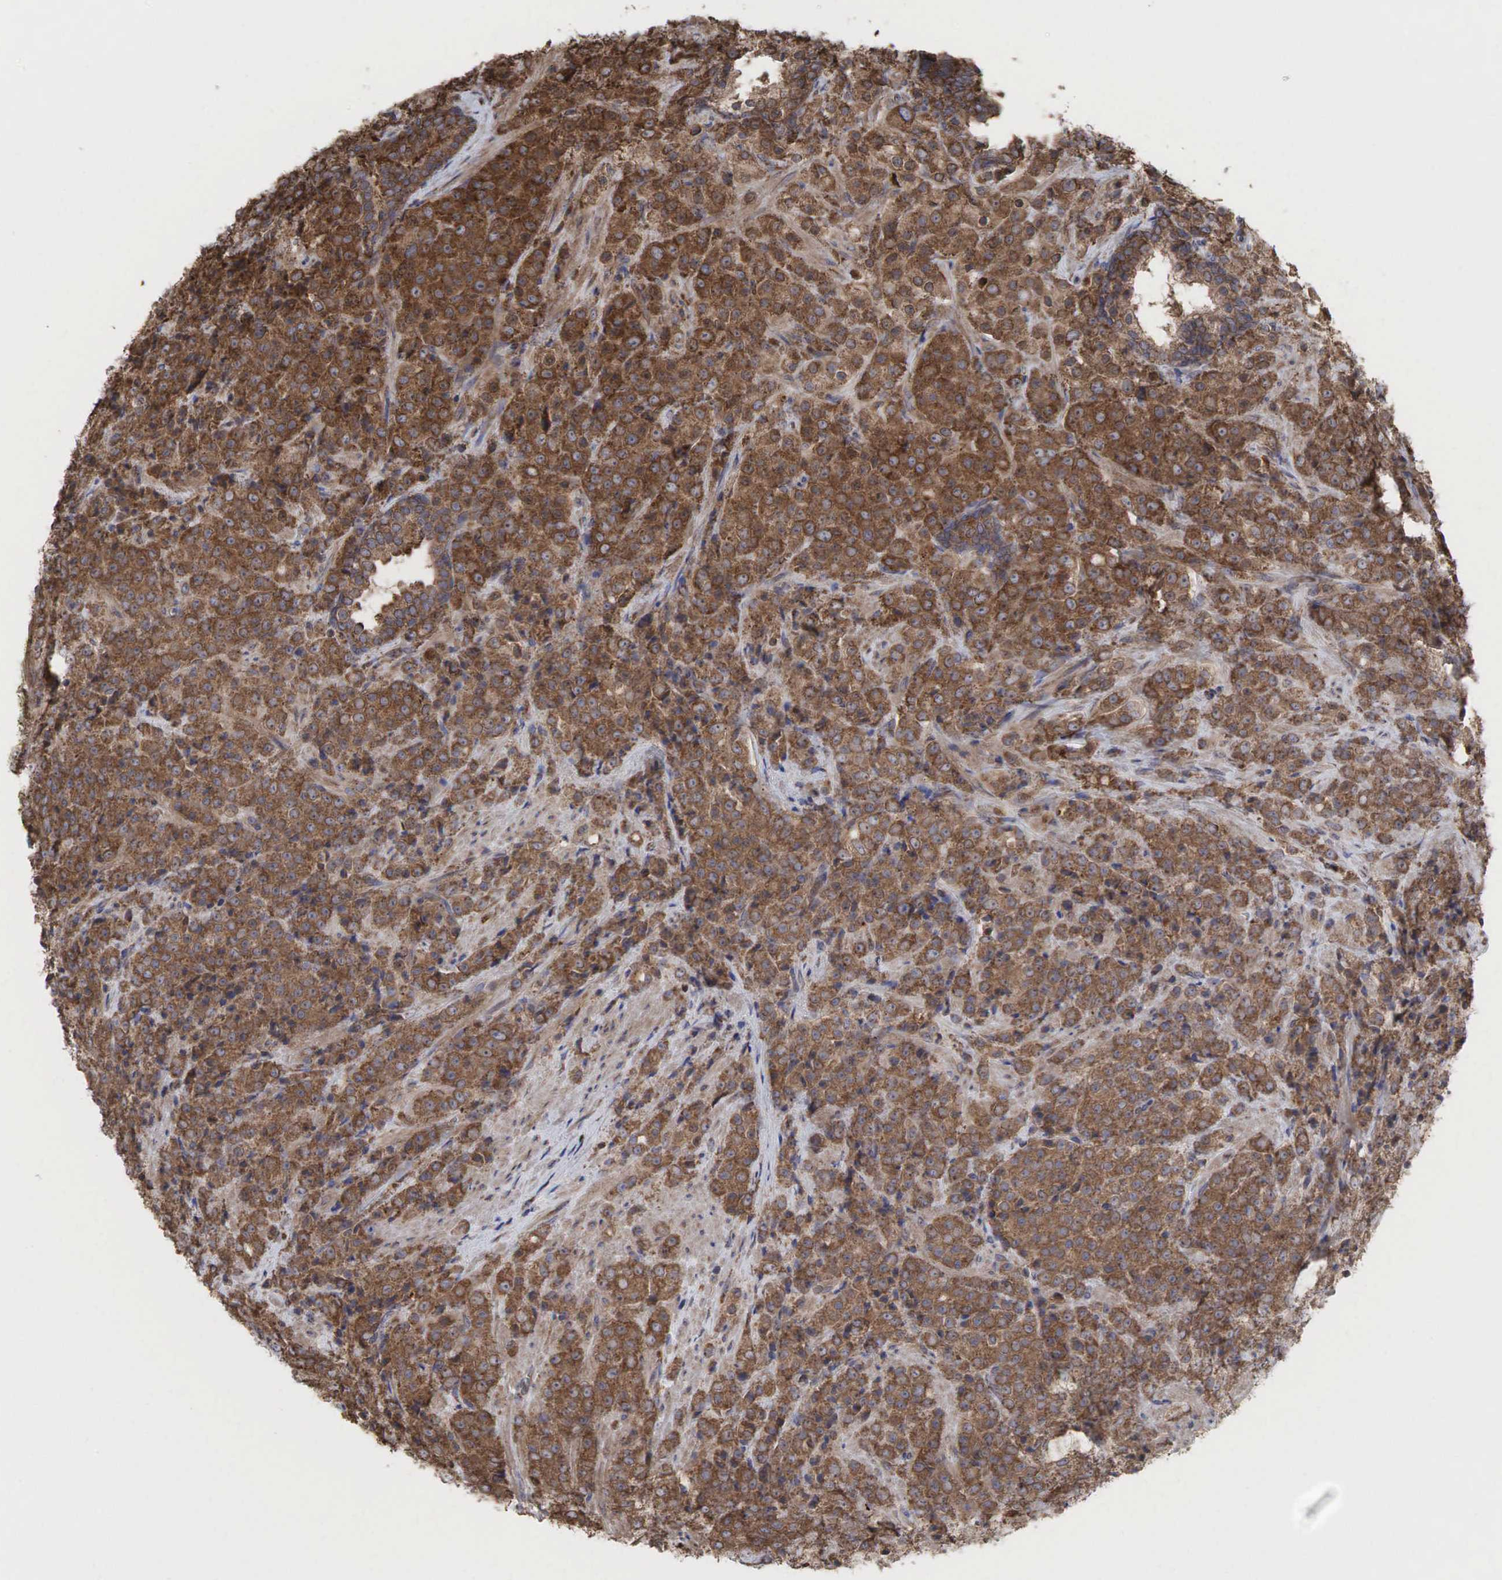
{"staining": {"intensity": "moderate", "quantity": ">75%", "location": "cytoplasmic/membranous"}, "tissue": "prostate cancer", "cell_type": "Tumor cells", "image_type": "cancer", "snomed": [{"axis": "morphology", "description": "Adenocarcinoma, Medium grade"}, {"axis": "topography", "description": "Prostate"}], "caption": "About >75% of tumor cells in human prostate cancer exhibit moderate cytoplasmic/membranous protein staining as visualized by brown immunohistochemical staining.", "gene": "PABPC5", "patient": {"sex": "male", "age": 70}}